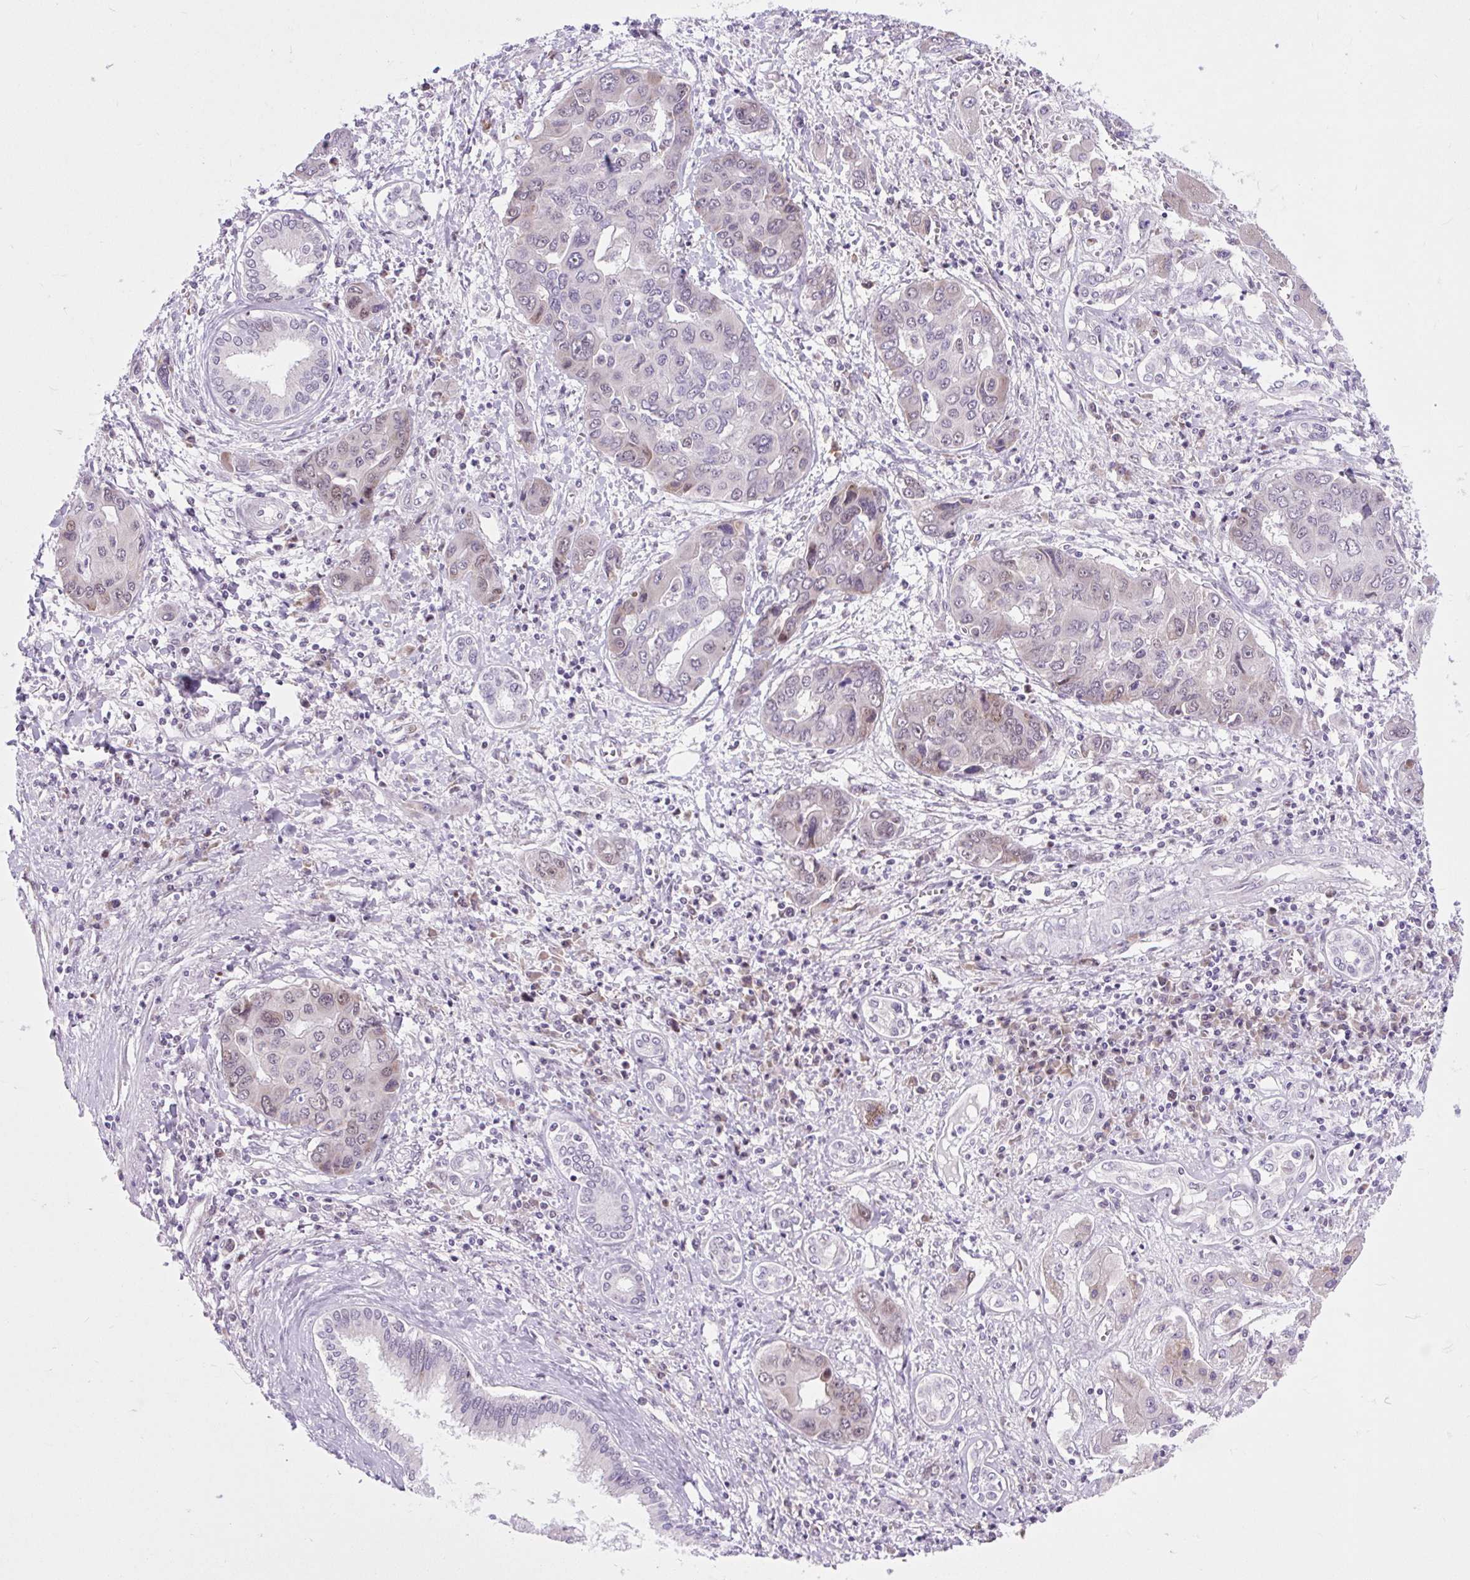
{"staining": {"intensity": "weak", "quantity": "<25%", "location": "nuclear"}, "tissue": "liver cancer", "cell_type": "Tumor cells", "image_type": "cancer", "snomed": [{"axis": "morphology", "description": "Cholangiocarcinoma"}, {"axis": "topography", "description": "Liver"}], "caption": "High power microscopy photomicrograph of an immunohistochemistry (IHC) histopathology image of liver cholangiocarcinoma, revealing no significant positivity in tumor cells.", "gene": "CLK2", "patient": {"sex": "male", "age": 67}}